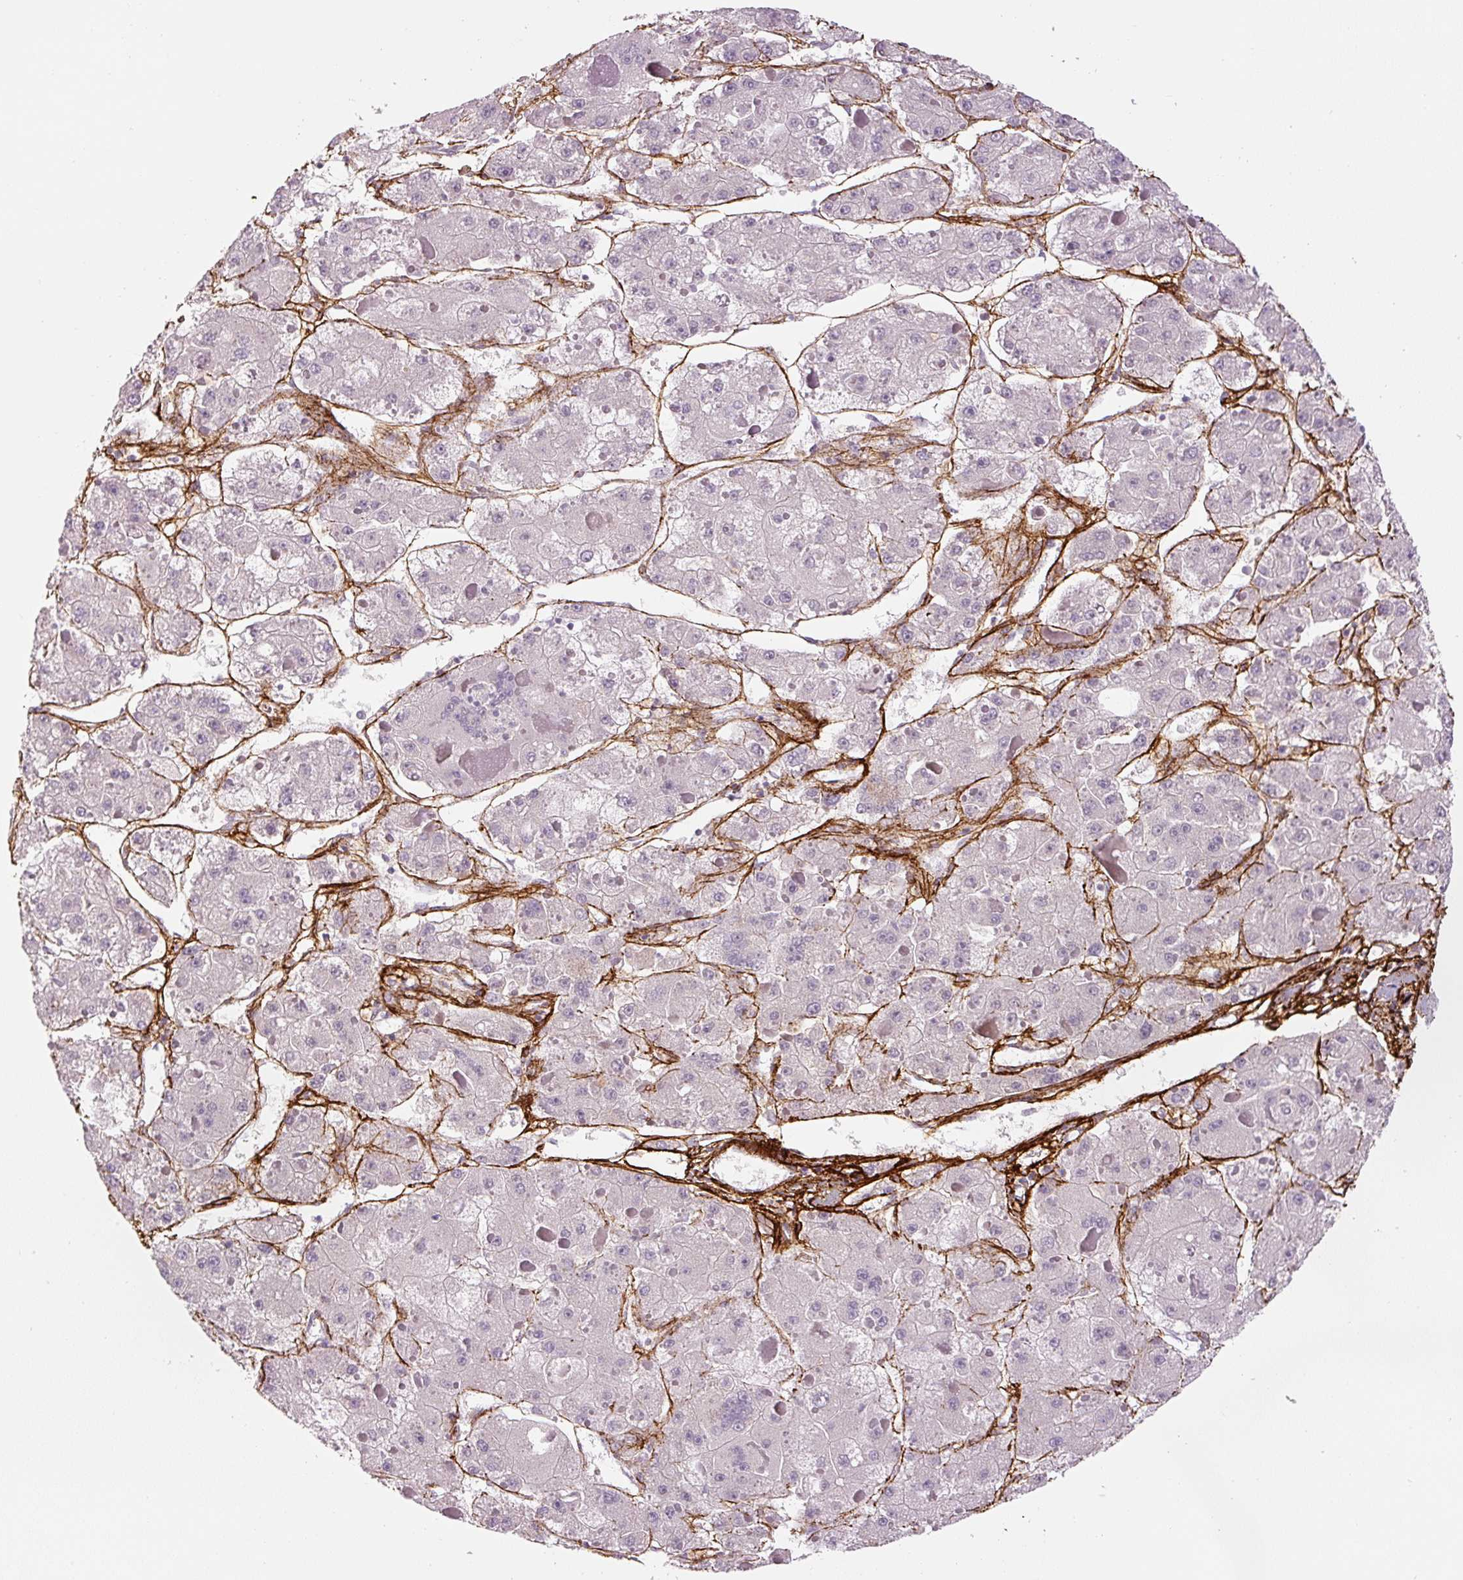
{"staining": {"intensity": "negative", "quantity": "none", "location": "none"}, "tissue": "liver cancer", "cell_type": "Tumor cells", "image_type": "cancer", "snomed": [{"axis": "morphology", "description": "Carcinoma, Hepatocellular, NOS"}, {"axis": "topography", "description": "Liver"}], "caption": "Tumor cells show no significant protein positivity in liver cancer (hepatocellular carcinoma).", "gene": "FBN1", "patient": {"sex": "female", "age": 73}}